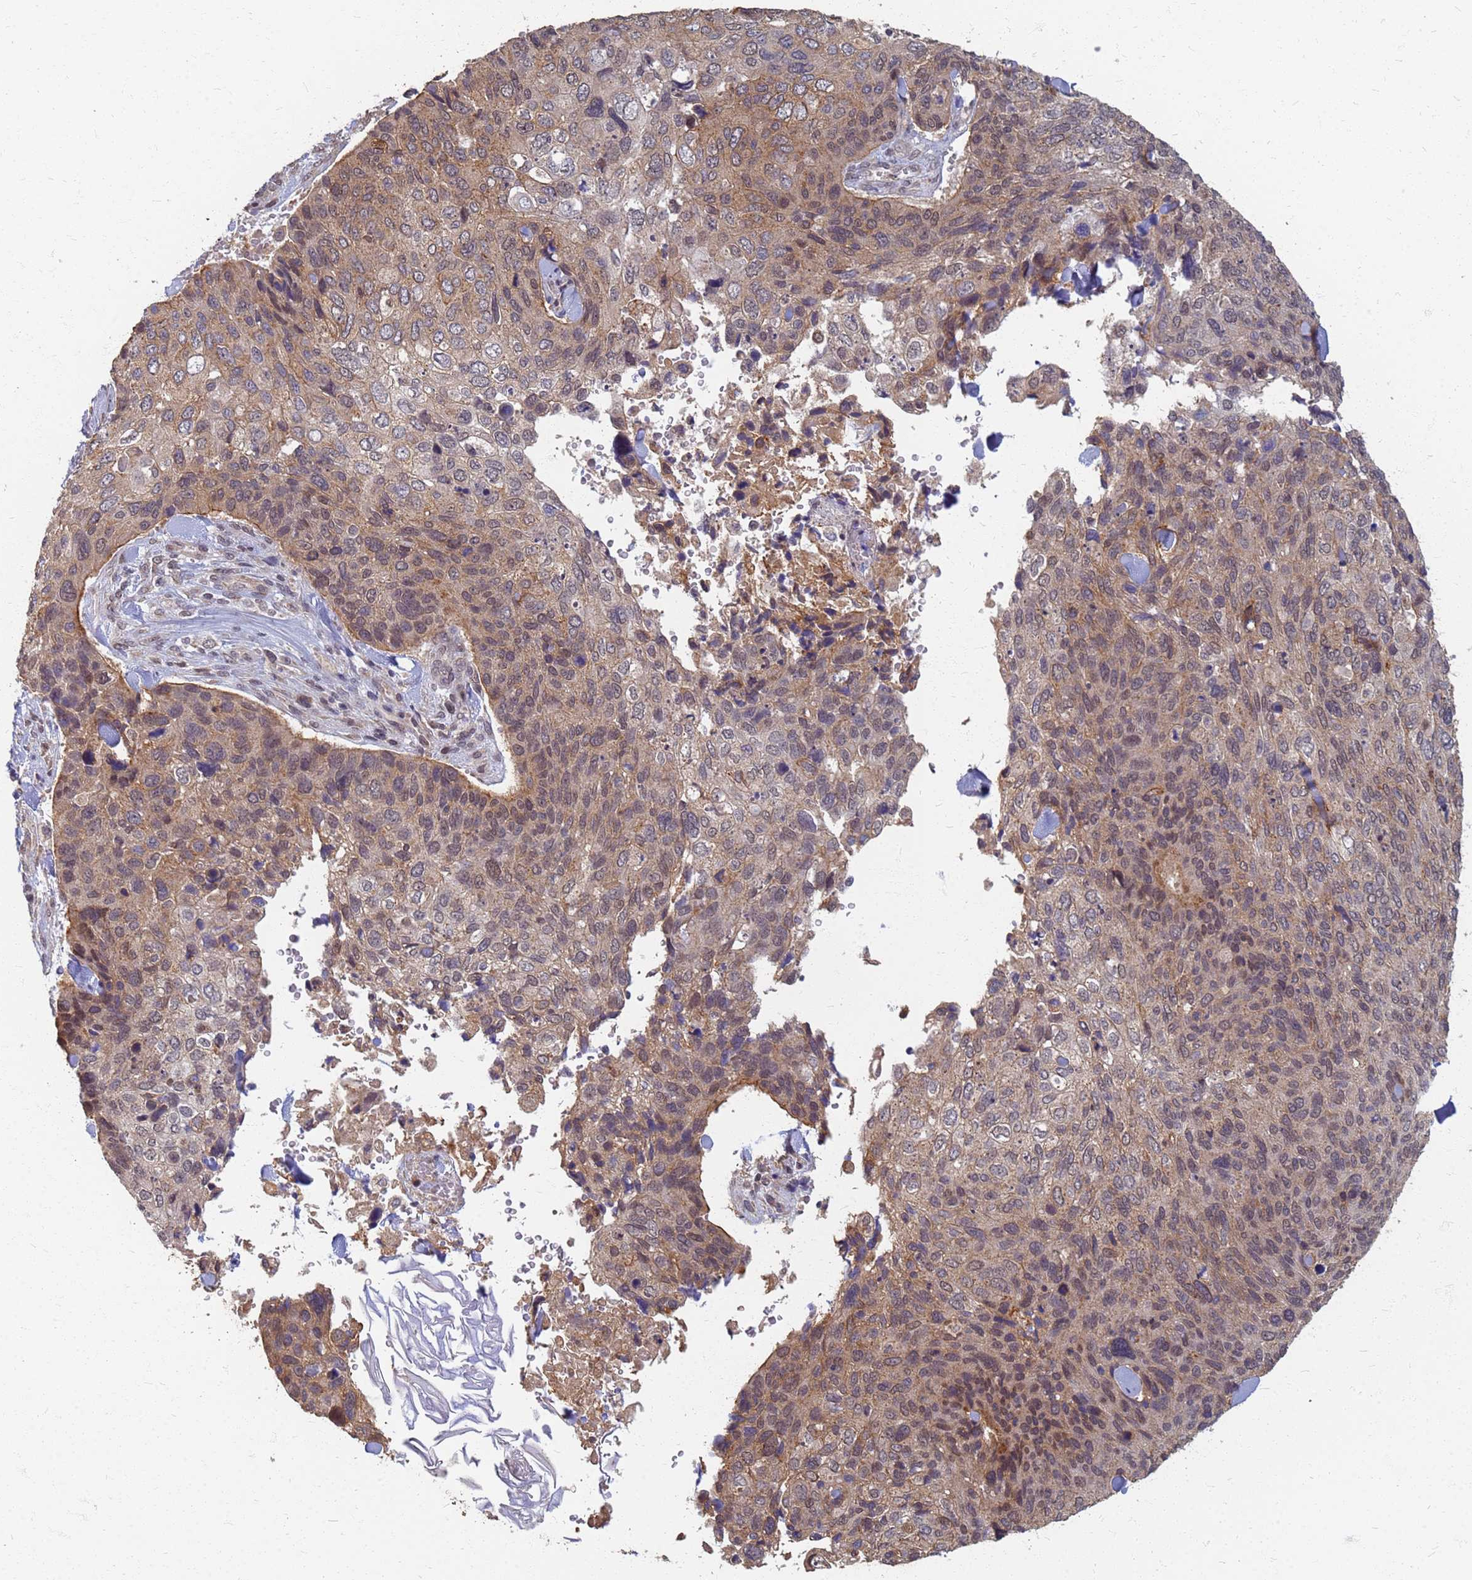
{"staining": {"intensity": "moderate", "quantity": "25%-75%", "location": "cytoplasmic/membranous,nuclear"}, "tissue": "skin cancer", "cell_type": "Tumor cells", "image_type": "cancer", "snomed": [{"axis": "morphology", "description": "Basal cell carcinoma"}, {"axis": "topography", "description": "Skin"}], "caption": "The immunohistochemical stain labels moderate cytoplasmic/membranous and nuclear staining in tumor cells of skin basal cell carcinoma tissue.", "gene": "ITGB4", "patient": {"sex": "female", "age": 74}}